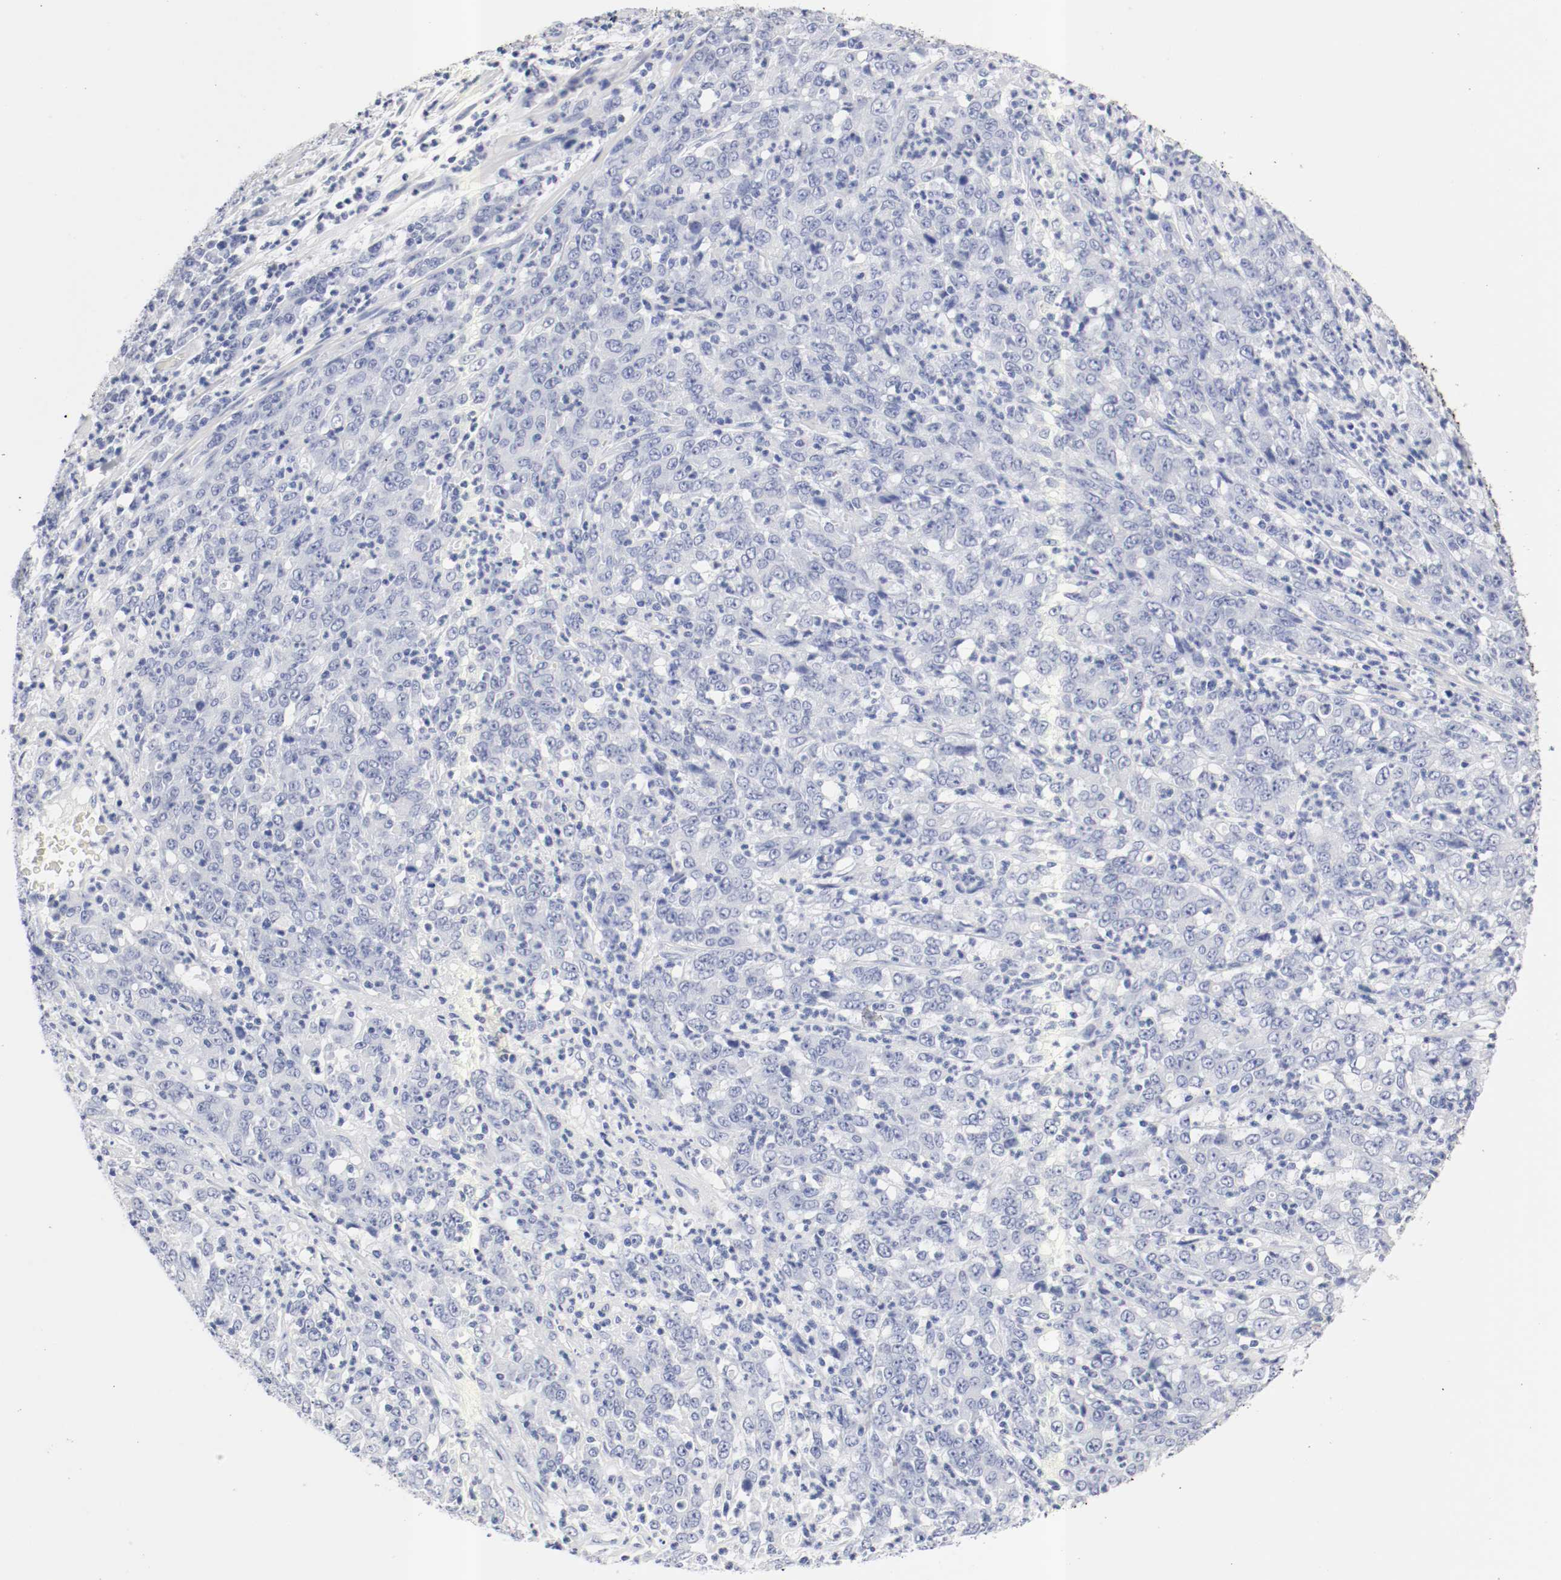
{"staining": {"intensity": "negative", "quantity": "none", "location": "none"}, "tissue": "stomach cancer", "cell_type": "Tumor cells", "image_type": "cancer", "snomed": [{"axis": "morphology", "description": "Adenocarcinoma, NOS"}, {"axis": "topography", "description": "Stomach, lower"}], "caption": "Protein analysis of stomach cancer (adenocarcinoma) shows no significant positivity in tumor cells. (Brightfield microscopy of DAB immunohistochemistry at high magnification).", "gene": "GAD1", "patient": {"sex": "female", "age": 71}}